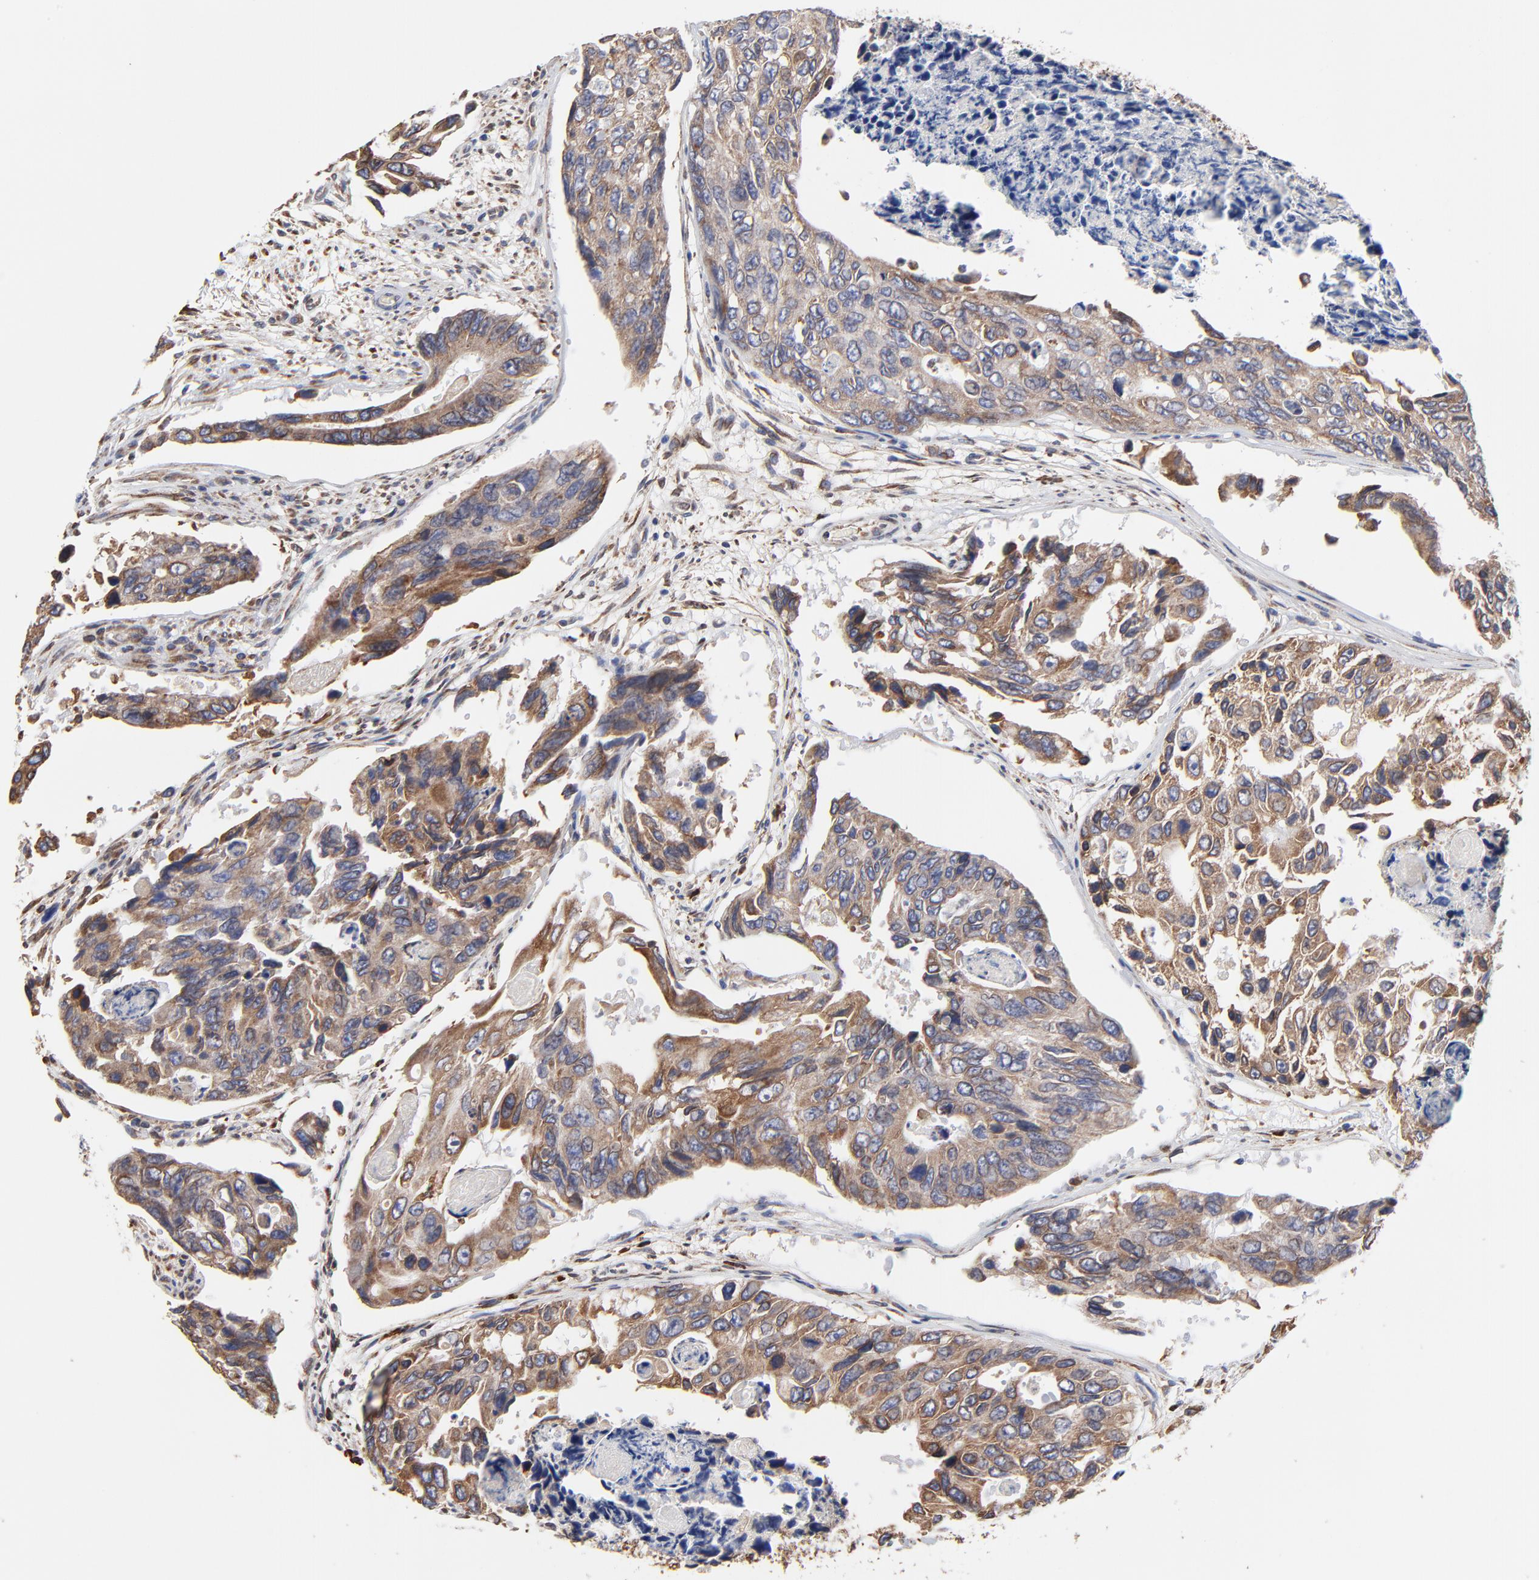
{"staining": {"intensity": "moderate", "quantity": ">75%", "location": "cytoplasmic/membranous"}, "tissue": "colorectal cancer", "cell_type": "Tumor cells", "image_type": "cancer", "snomed": [{"axis": "morphology", "description": "Adenocarcinoma, NOS"}, {"axis": "topography", "description": "Colon"}], "caption": "Adenocarcinoma (colorectal) stained with a protein marker demonstrates moderate staining in tumor cells.", "gene": "LMAN1", "patient": {"sex": "female", "age": 86}}